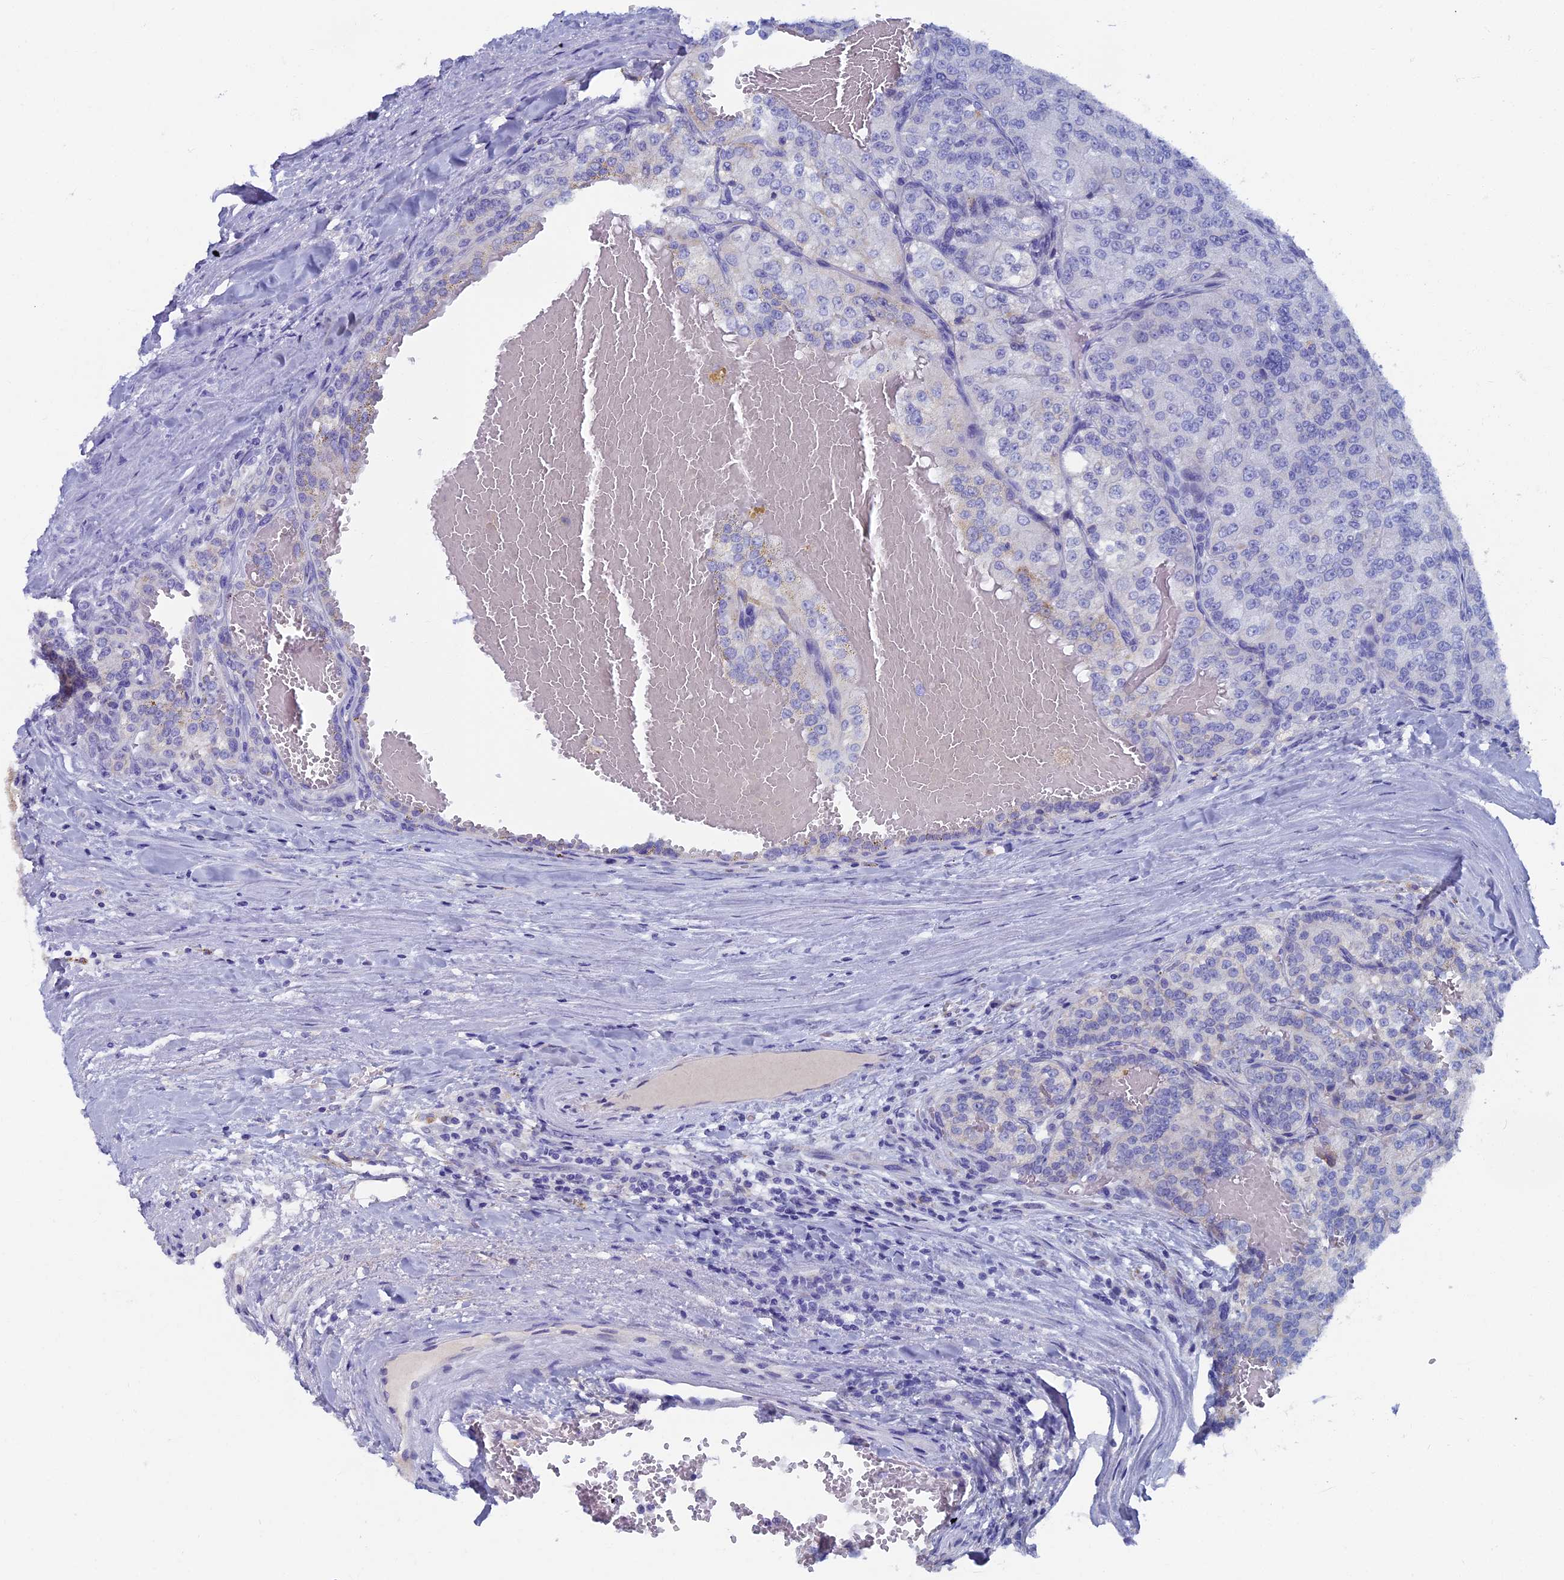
{"staining": {"intensity": "negative", "quantity": "none", "location": "none"}, "tissue": "renal cancer", "cell_type": "Tumor cells", "image_type": "cancer", "snomed": [{"axis": "morphology", "description": "Adenocarcinoma, NOS"}, {"axis": "topography", "description": "Kidney"}], "caption": "The IHC image has no significant positivity in tumor cells of adenocarcinoma (renal) tissue.", "gene": "OAT", "patient": {"sex": "female", "age": 63}}